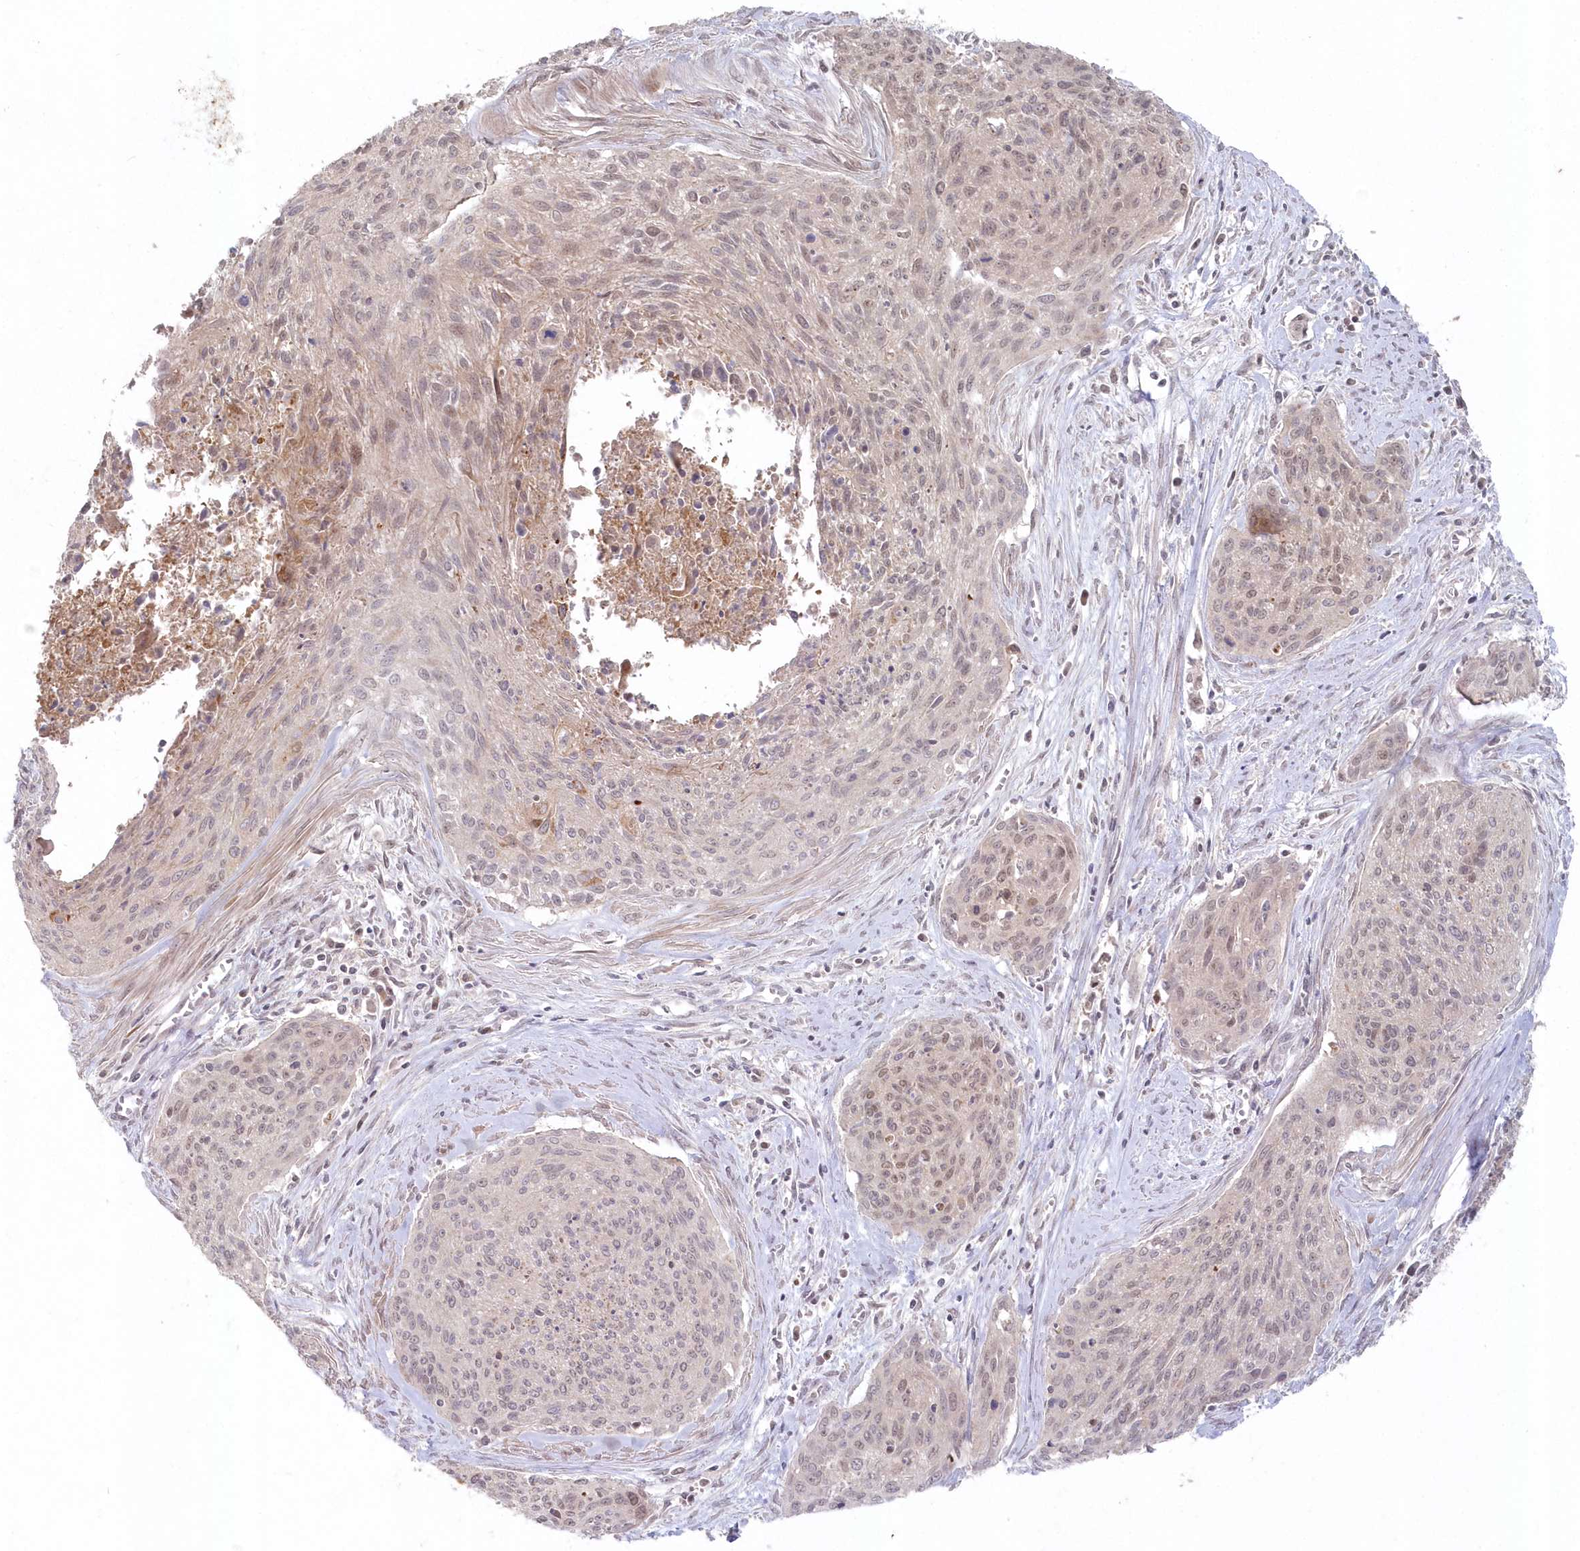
{"staining": {"intensity": "weak", "quantity": "25%-75%", "location": "nuclear"}, "tissue": "cervical cancer", "cell_type": "Tumor cells", "image_type": "cancer", "snomed": [{"axis": "morphology", "description": "Squamous cell carcinoma, NOS"}, {"axis": "topography", "description": "Cervix"}], "caption": "The micrograph reveals a brown stain indicating the presence of a protein in the nuclear of tumor cells in cervical cancer. (brown staining indicates protein expression, while blue staining denotes nuclei).", "gene": "ASCC1", "patient": {"sex": "female", "age": 55}}